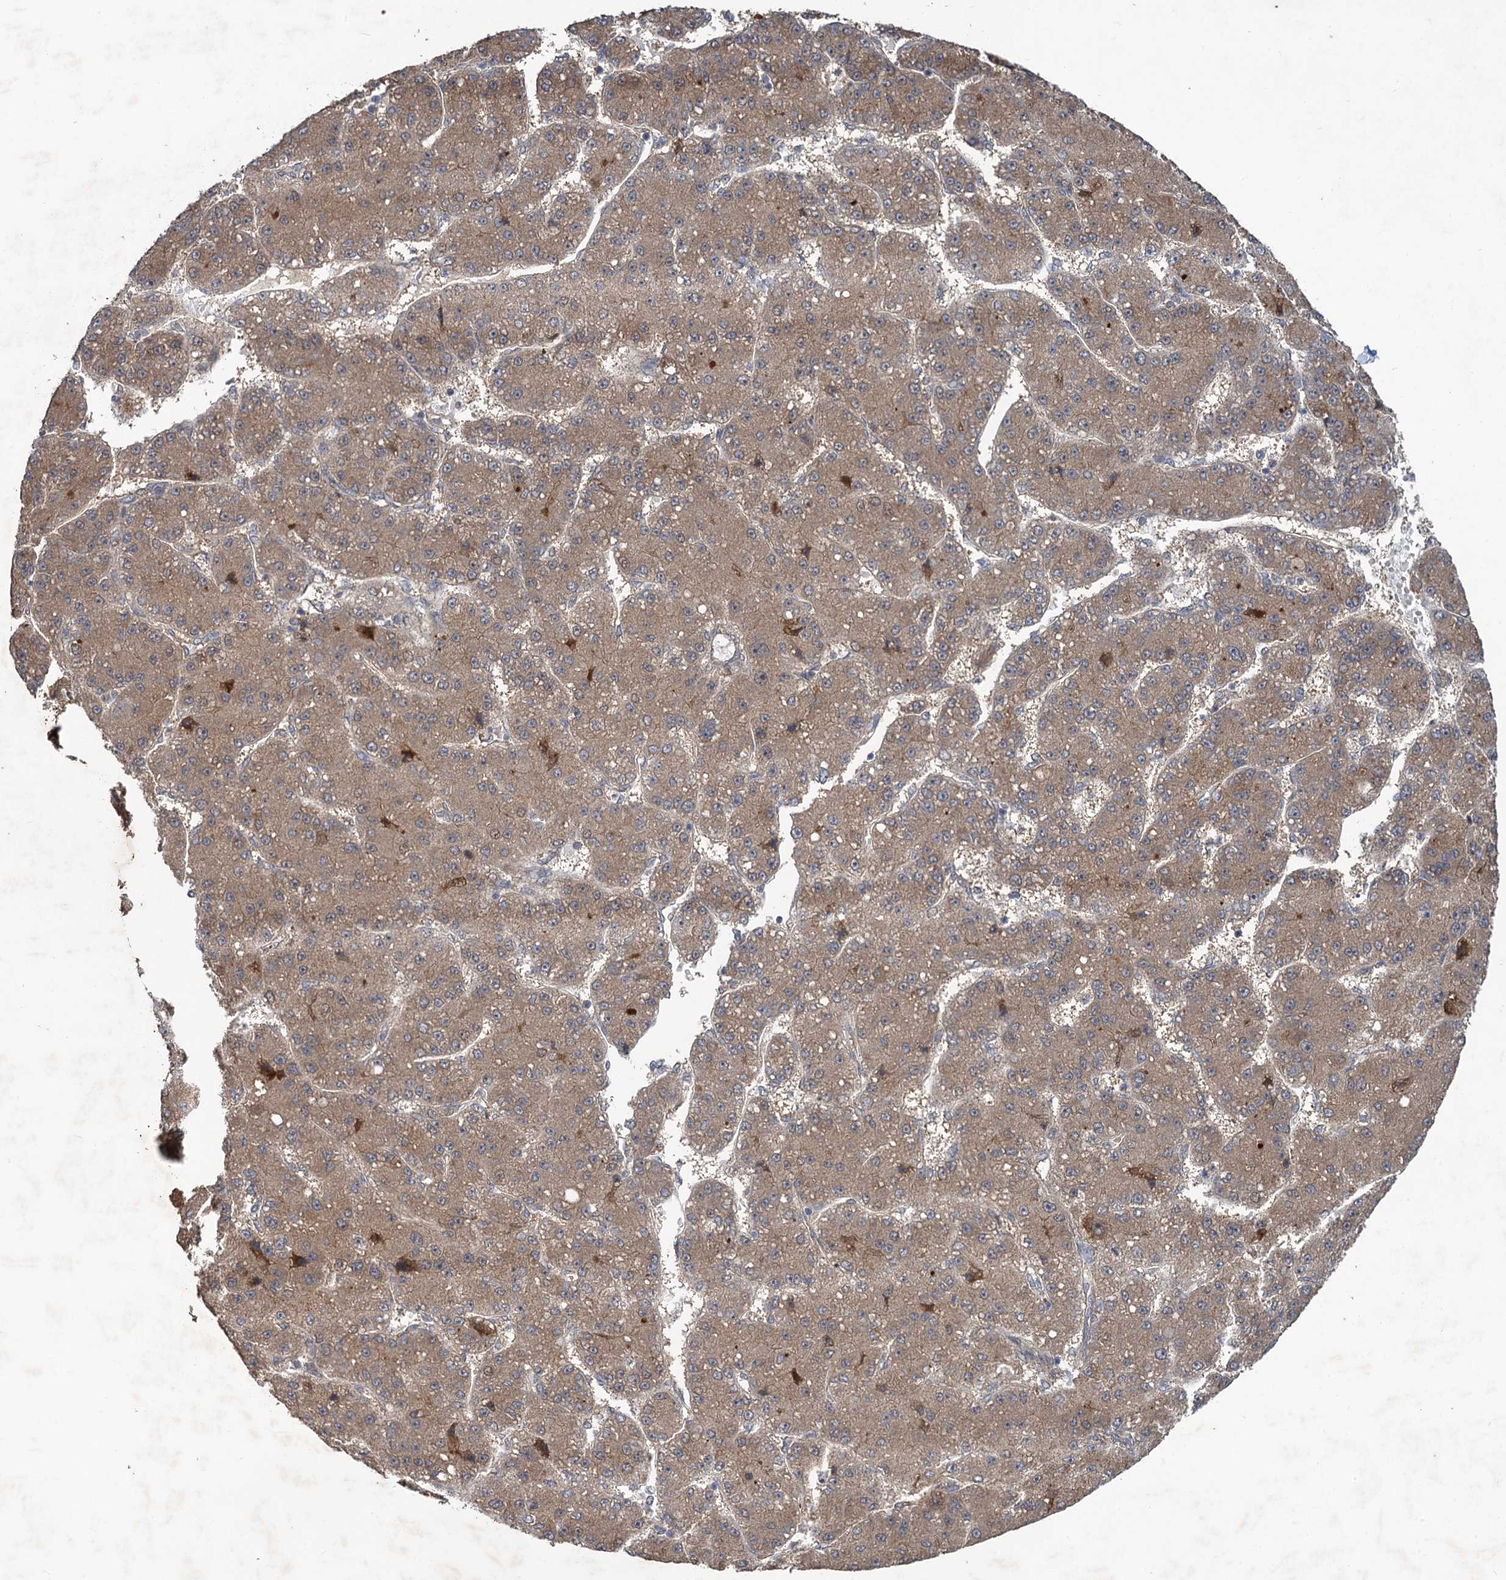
{"staining": {"intensity": "moderate", "quantity": ">75%", "location": "cytoplasmic/membranous"}, "tissue": "liver cancer", "cell_type": "Tumor cells", "image_type": "cancer", "snomed": [{"axis": "morphology", "description": "Carcinoma, Hepatocellular, NOS"}, {"axis": "topography", "description": "Liver"}], "caption": "Protein expression analysis of liver cancer (hepatocellular carcinoma) demonstrates moderate cytoplasmic/membranous staining in about >75% of tumor cells. Using DAB (3,3'-diaminobenzidine) (brown) and hematoxylin (blue) stains, captured at high magnification using brightfield microscopy.", "gene": "NUDT22", "patient": {"sex": "male", "age": 67}}